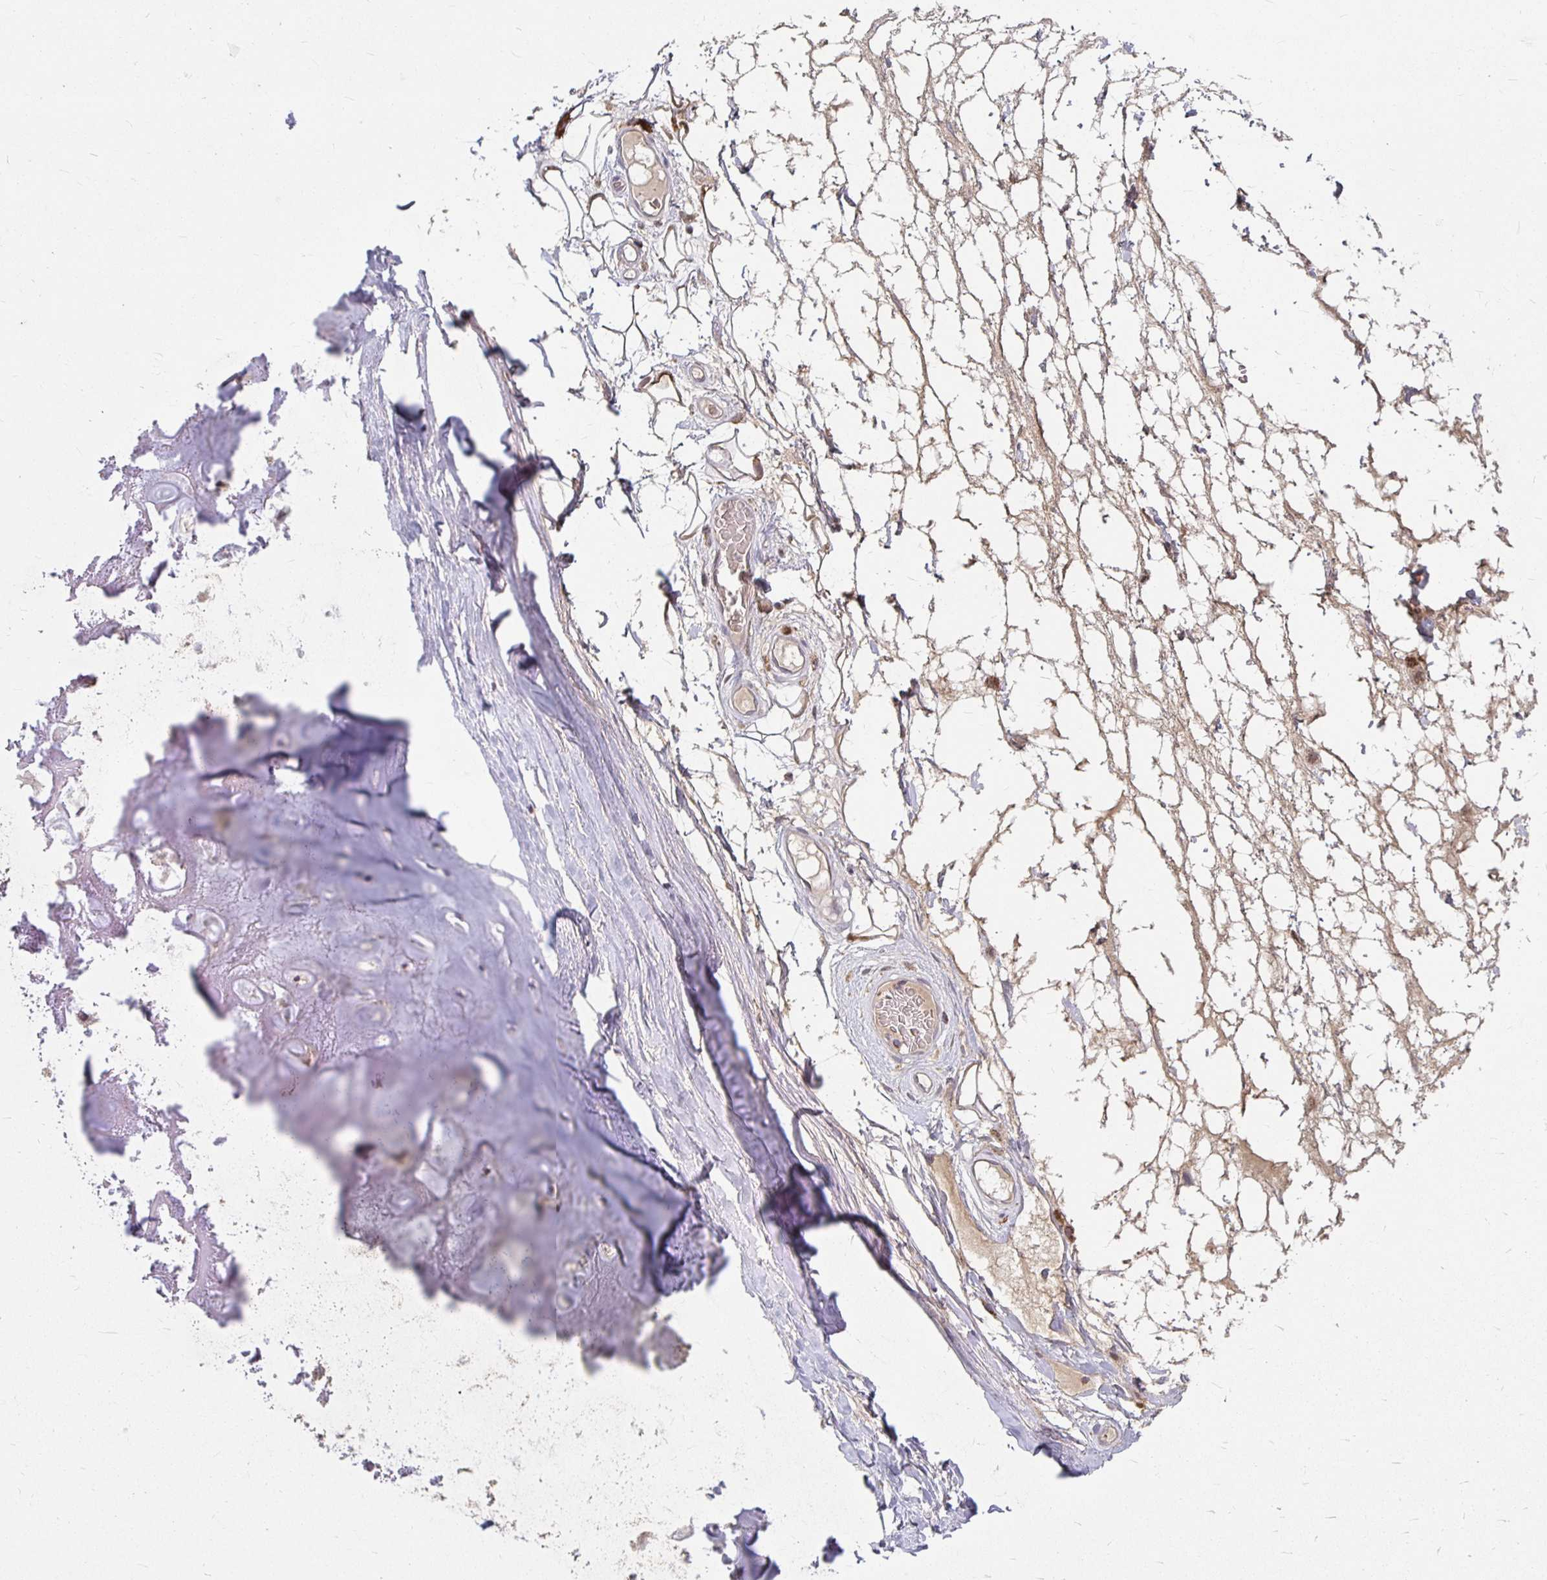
{"staining": {"intensity": "negative", "quantity": "none", "location": "none"}, "tissue": "adipose tissue", "cell_type": "Adipocytes", "image_type": "normal", "snomed": [{"axis": "morphology", "description": "Normal tissue, NOS"}, {"axis": "topography", "description": "Lymph node"}, {"axis": "topography", "description": "Cartilage tissue"}, {"axis": "topography", "description": "Nasopharynx"}], "caption": "Immunohistochemistry (IHC) photomicrograph of unremarkable adipose tissue: adipose tissue stained with DAB displays no significant protein staining in adipocytes.", "gene": "RNF144B", "patient": {"sex": "male", "age": 63}}